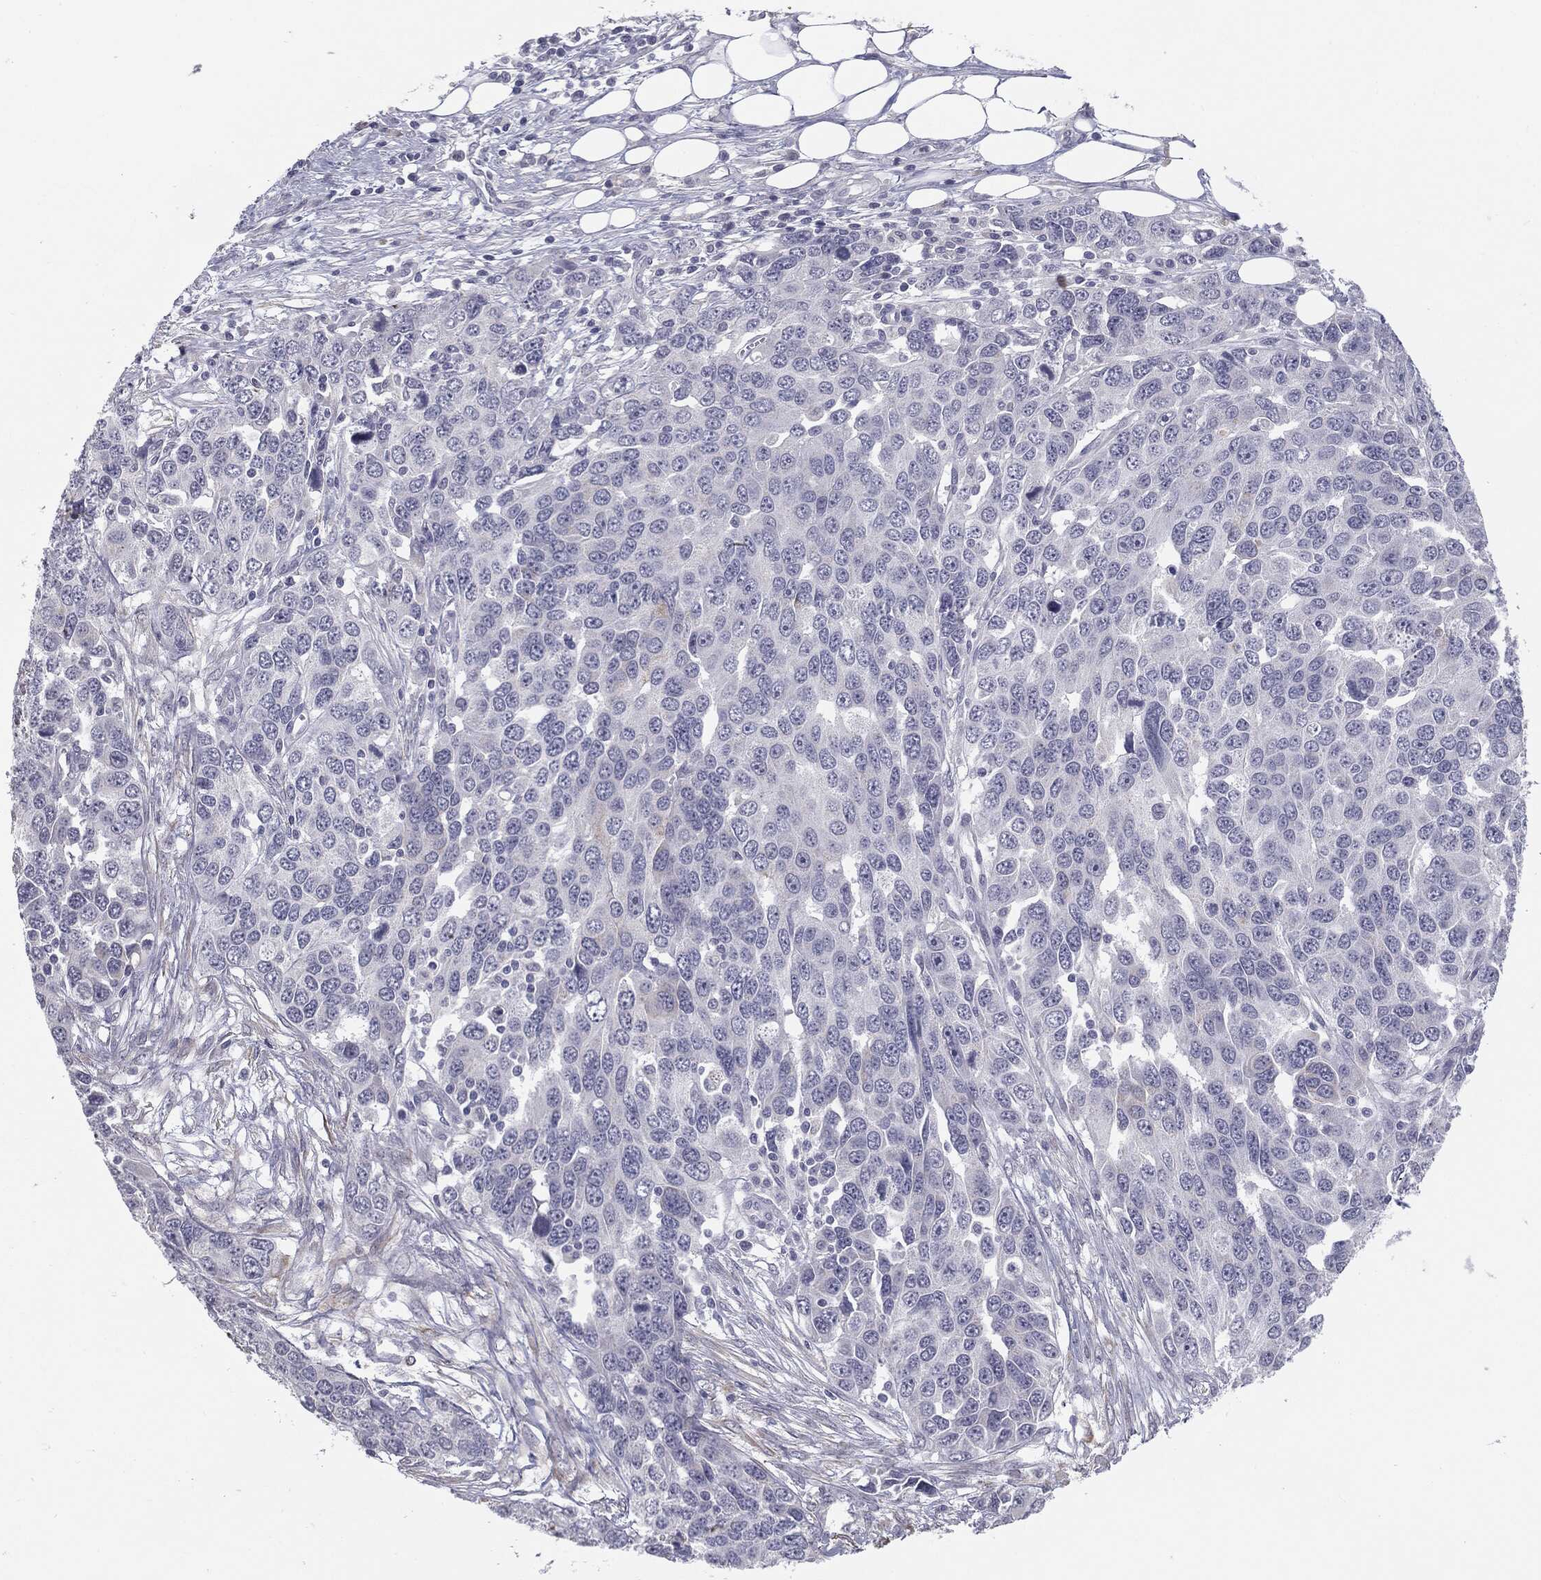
{"staining": {"intensity": "negative", "quantity": "none", "location": "none"}, "tissue": "ovarian cancer", "cell_type": "Tumor cells", "image_type": "cancer", "snomed": [{"axis": "morphology", "description": "Cystadenocarcinoma, serous, NOS"}, {"axis": "topography", "description": "Ovary"}], "caption": "Tumor cells show no significant protein staining in serous cystadenocarcinoma (ovarian). The staining was performed using DAB (3,3'-diaminobenzidine) to visualize the protein expression in brown, while the nuclei were stained in blue with hematoxylin (Magnification: 20x).", "gene": "MUC1", "patient": {"sex": "female", "age": 76}}